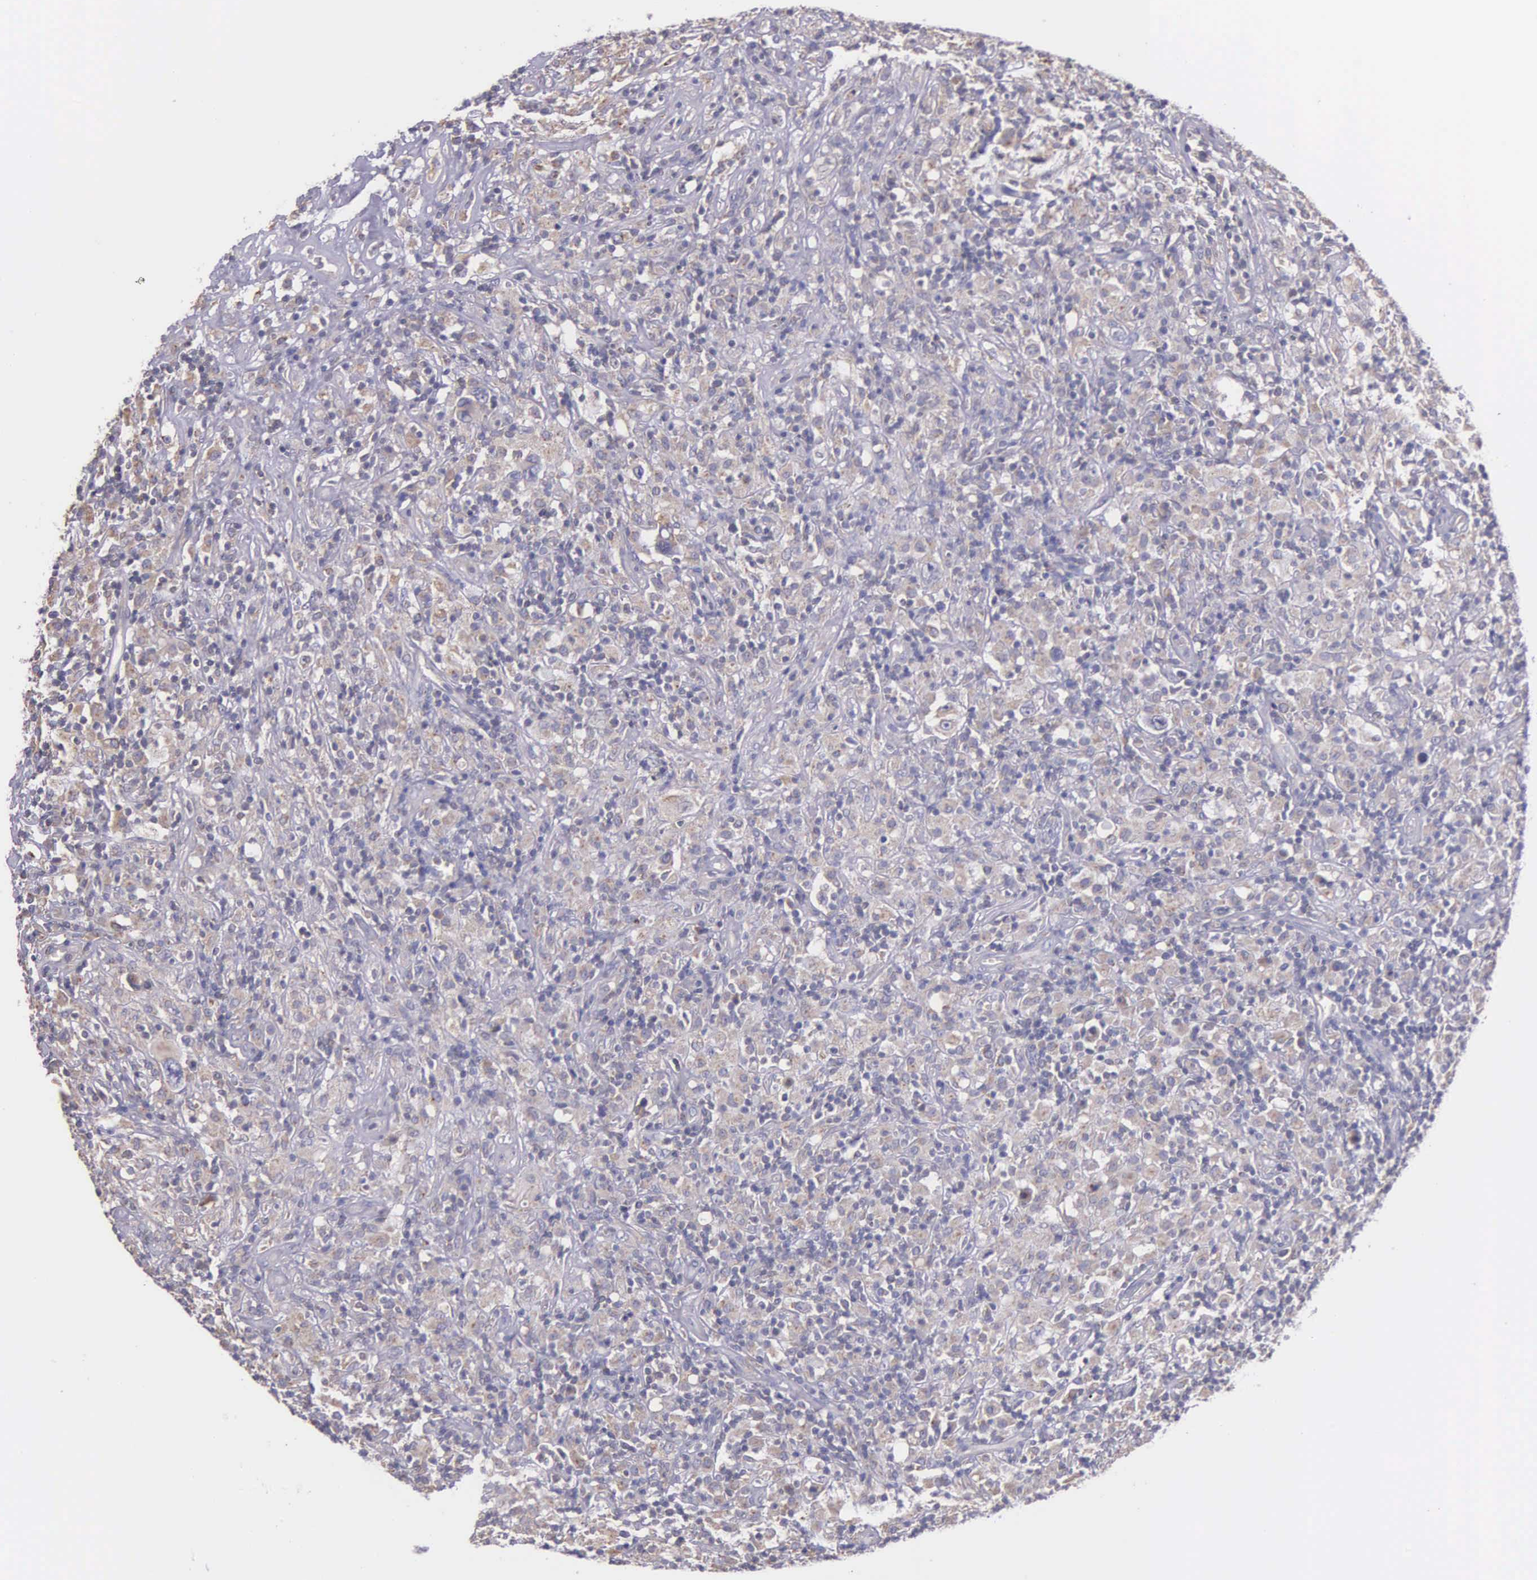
{"staining": {"intensity": "weak", "quantity": ">75%", "location": "cytoplasmic/membranous"}, "tissue": "lymphoma", "cell_type": "Tumor cells", "image_type": "cancer", "snomed": [{"axis": "morphology", "description": "Hodgkin's disease, NOS"}, {"axis": "topography", "description": "Lymph node"}], "caption": "Tumor cells reveal weak cytoplasmic/membranous staining in approximately >75% of cells in Hodgkin's disease. The protein of interest is shown in brown color, while the nuclei are stained blue.", "gene": "MIA2", "patient": {"sex": "male", "age": 46}}